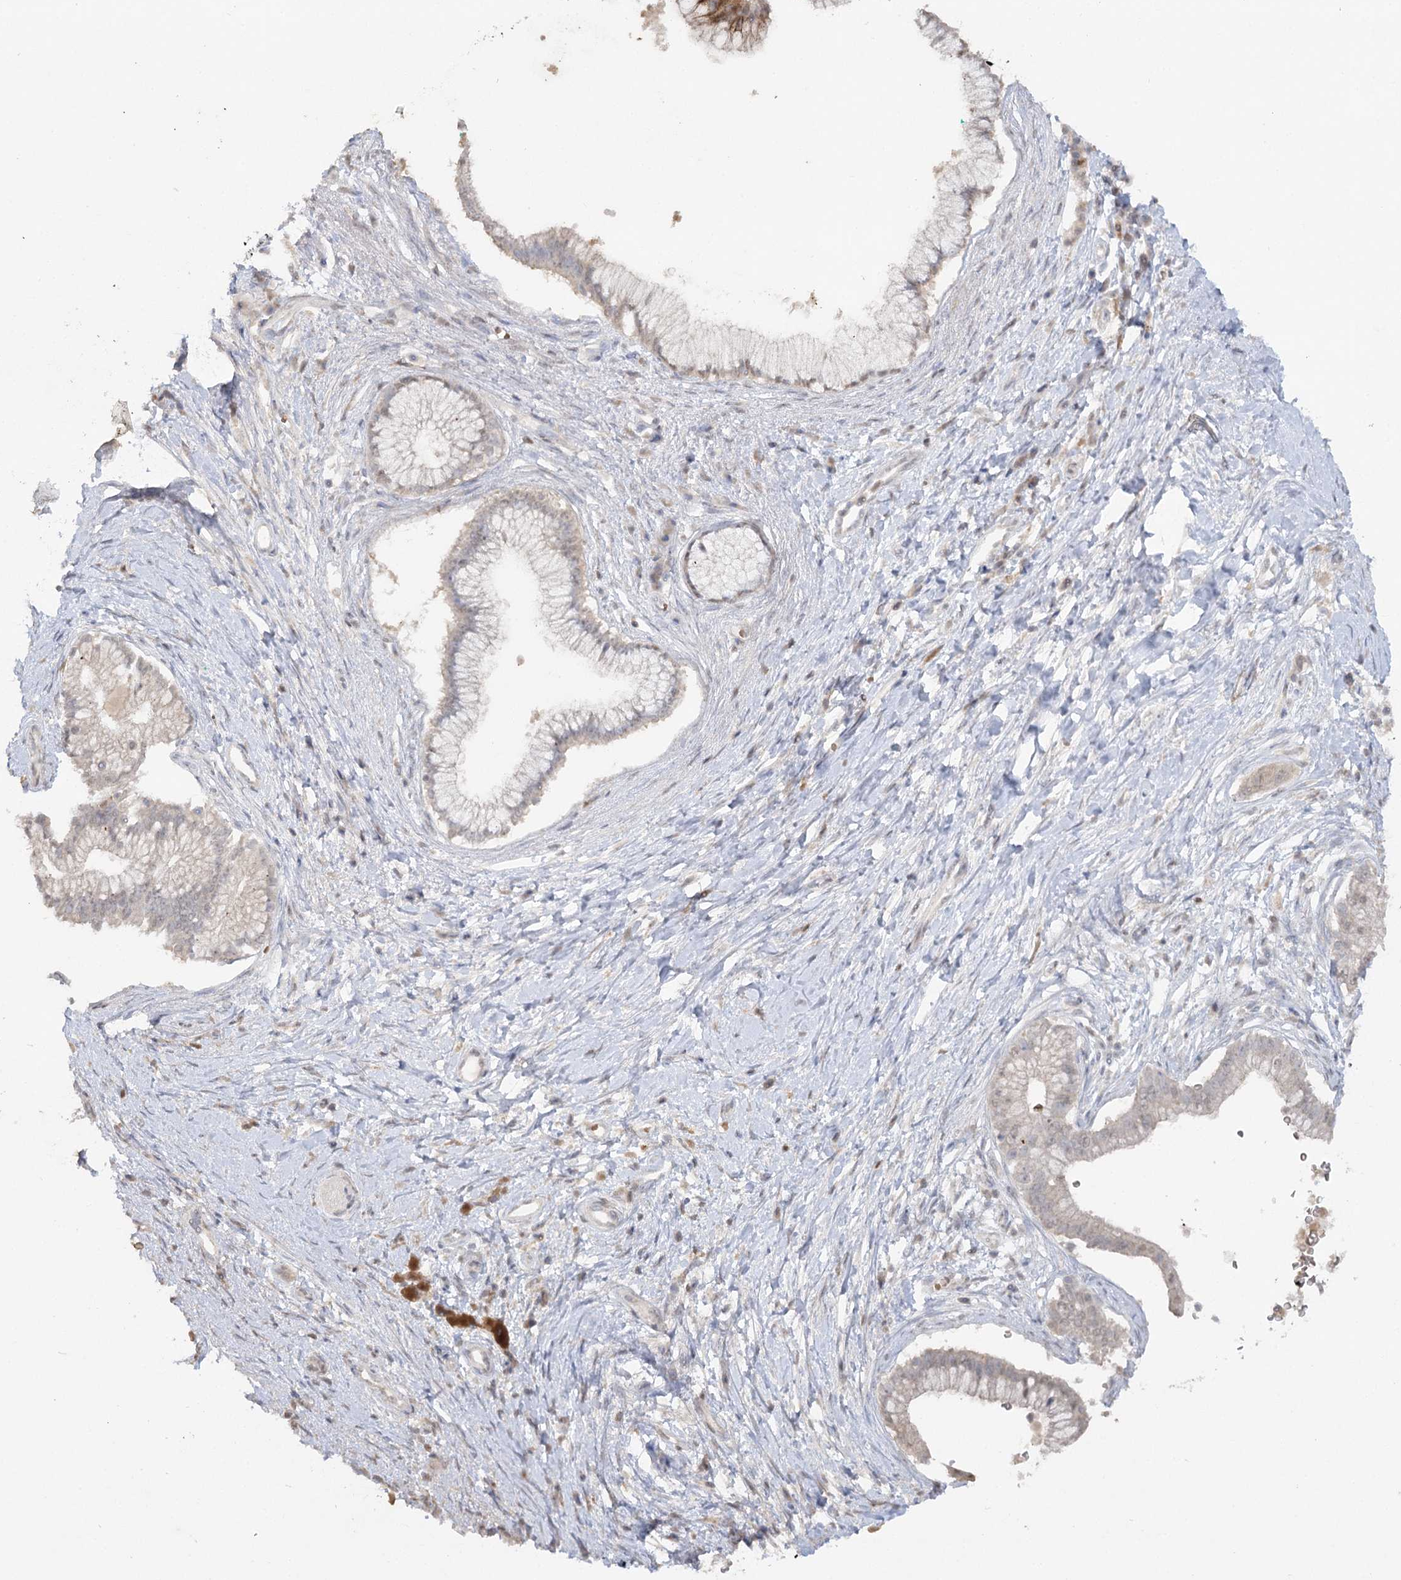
{"staining": {"intensity": "weak", "quantity": "<25%", "location": "cytoplasmic/membranous"}, "tissue": "pancreatic cancer", "cell_type": "Tumor cells", "image_type": "cancer", "snomed": [{"axis": "morphology", "description": "Adenocarcinoma, NOS"}, {"axis": "topography", "description": "Pancreas"}], "caption": "Tumor cells are negative for protein expression in human pancreatic cancer (adenocarcinoma).", "gene": "TRAF3IP1", "patient": {"sex": "male", "age": 68}}